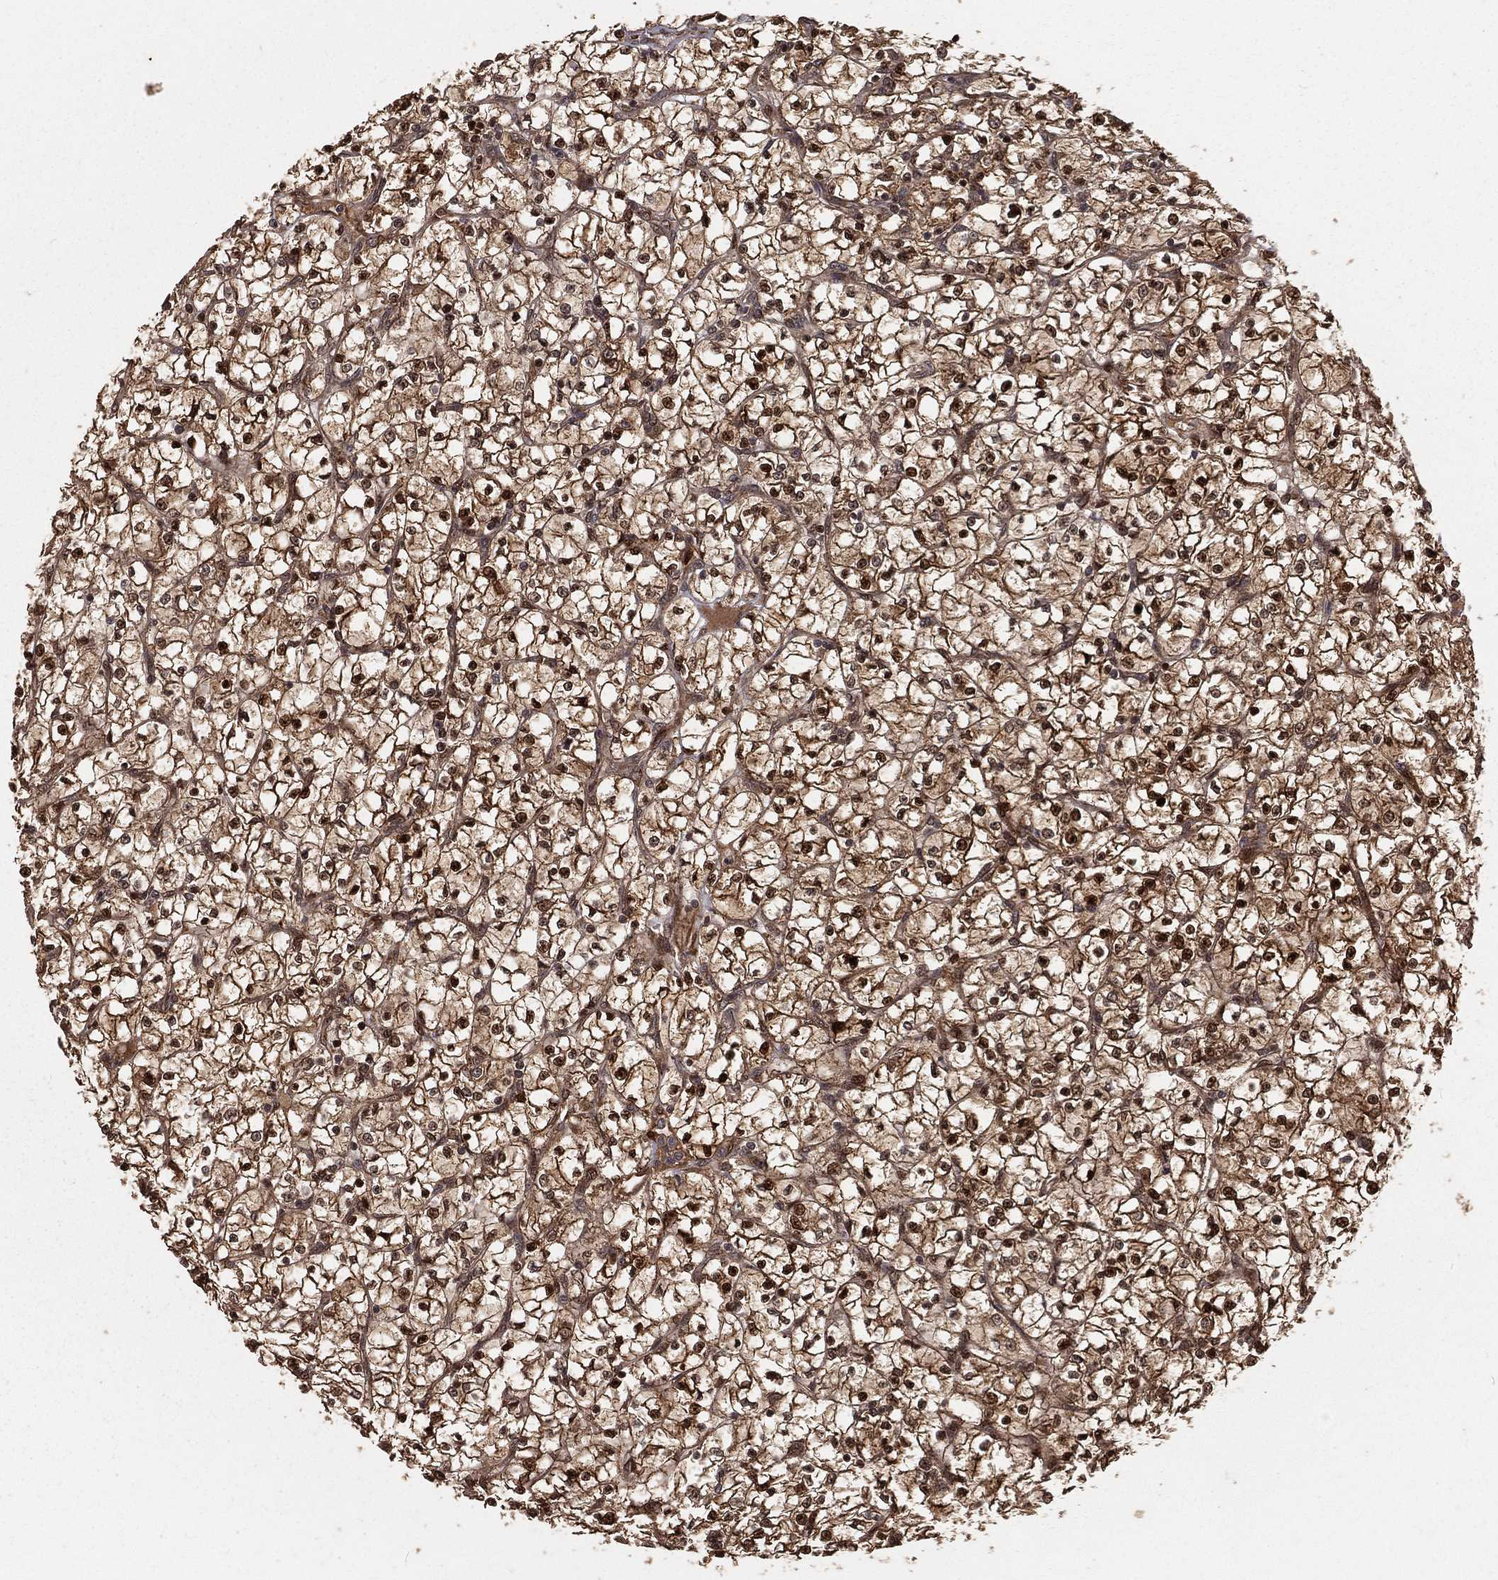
{"staining": {"intensity": "strong", "quantity": ">75%", "location": "cytoplasmic/membranous,nuclear"}, "tissue": "renal cancer", "cell_type": "Tumor cells", "image_type": "cancer", "snomed": [{"axis": "morphology", "description": "Adenocarcinoma, NOS"}, {"axis": "topography", "description": "Kidney"}], "caption": "Human adenocarcinoma (renal) stained with a protein marker shows strong staining in tumor cells.", "gene": "MAPK1", "patient": {"sex": "female", "age": 64}}